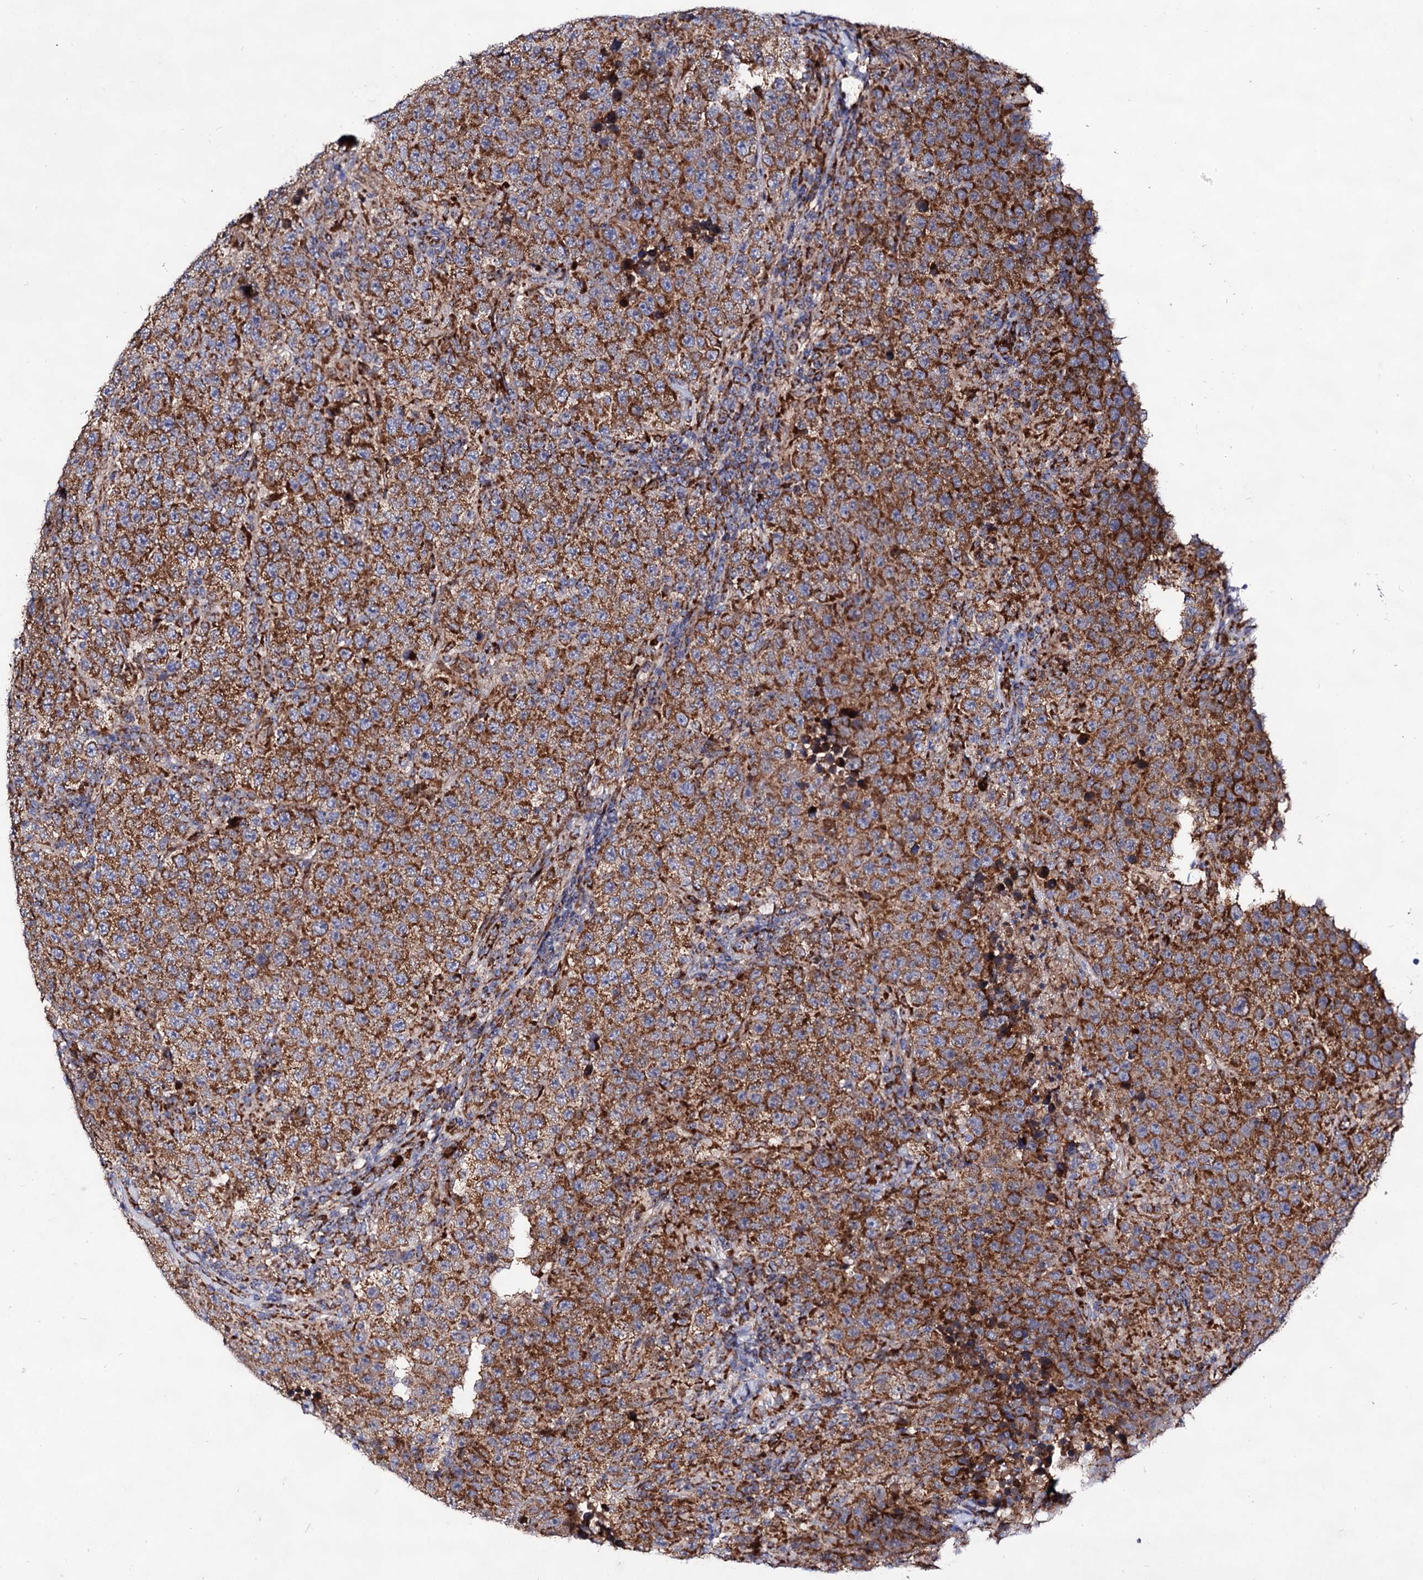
{"staining": {"intensity": "strong", "quantity": ">75%", "location": "cytoplasmic/membranous"}, "tissue": "testis cancer", "cell_type": "Tumor cells", "image_type": "cancer", "snomed": [{"axis": "morphology", "description": "Normal tissue, NOS"}, {"axis": "morphology", "description": "Urothelial carcinoma, High grade"}, {"axis": "morphology", "description": "Seminoma, NOS"}, {"axis": "morphology", "description": "Carcinoma, Embryonal, NOS"}, {"axis": "topography", "description": "Urinary bladder"}, {"axis": "topography", "description": "Testis"}], "caption": "Tumor cells show high levels of strong cytoplasmic/membranous expression in approximately >75% of cells in testis cancer. Immunohistochemistry stains the protein in brown and the nuclei are stained blue.", "gene": "ACAD9", "patient": {"sex": "male", "age": 41}}